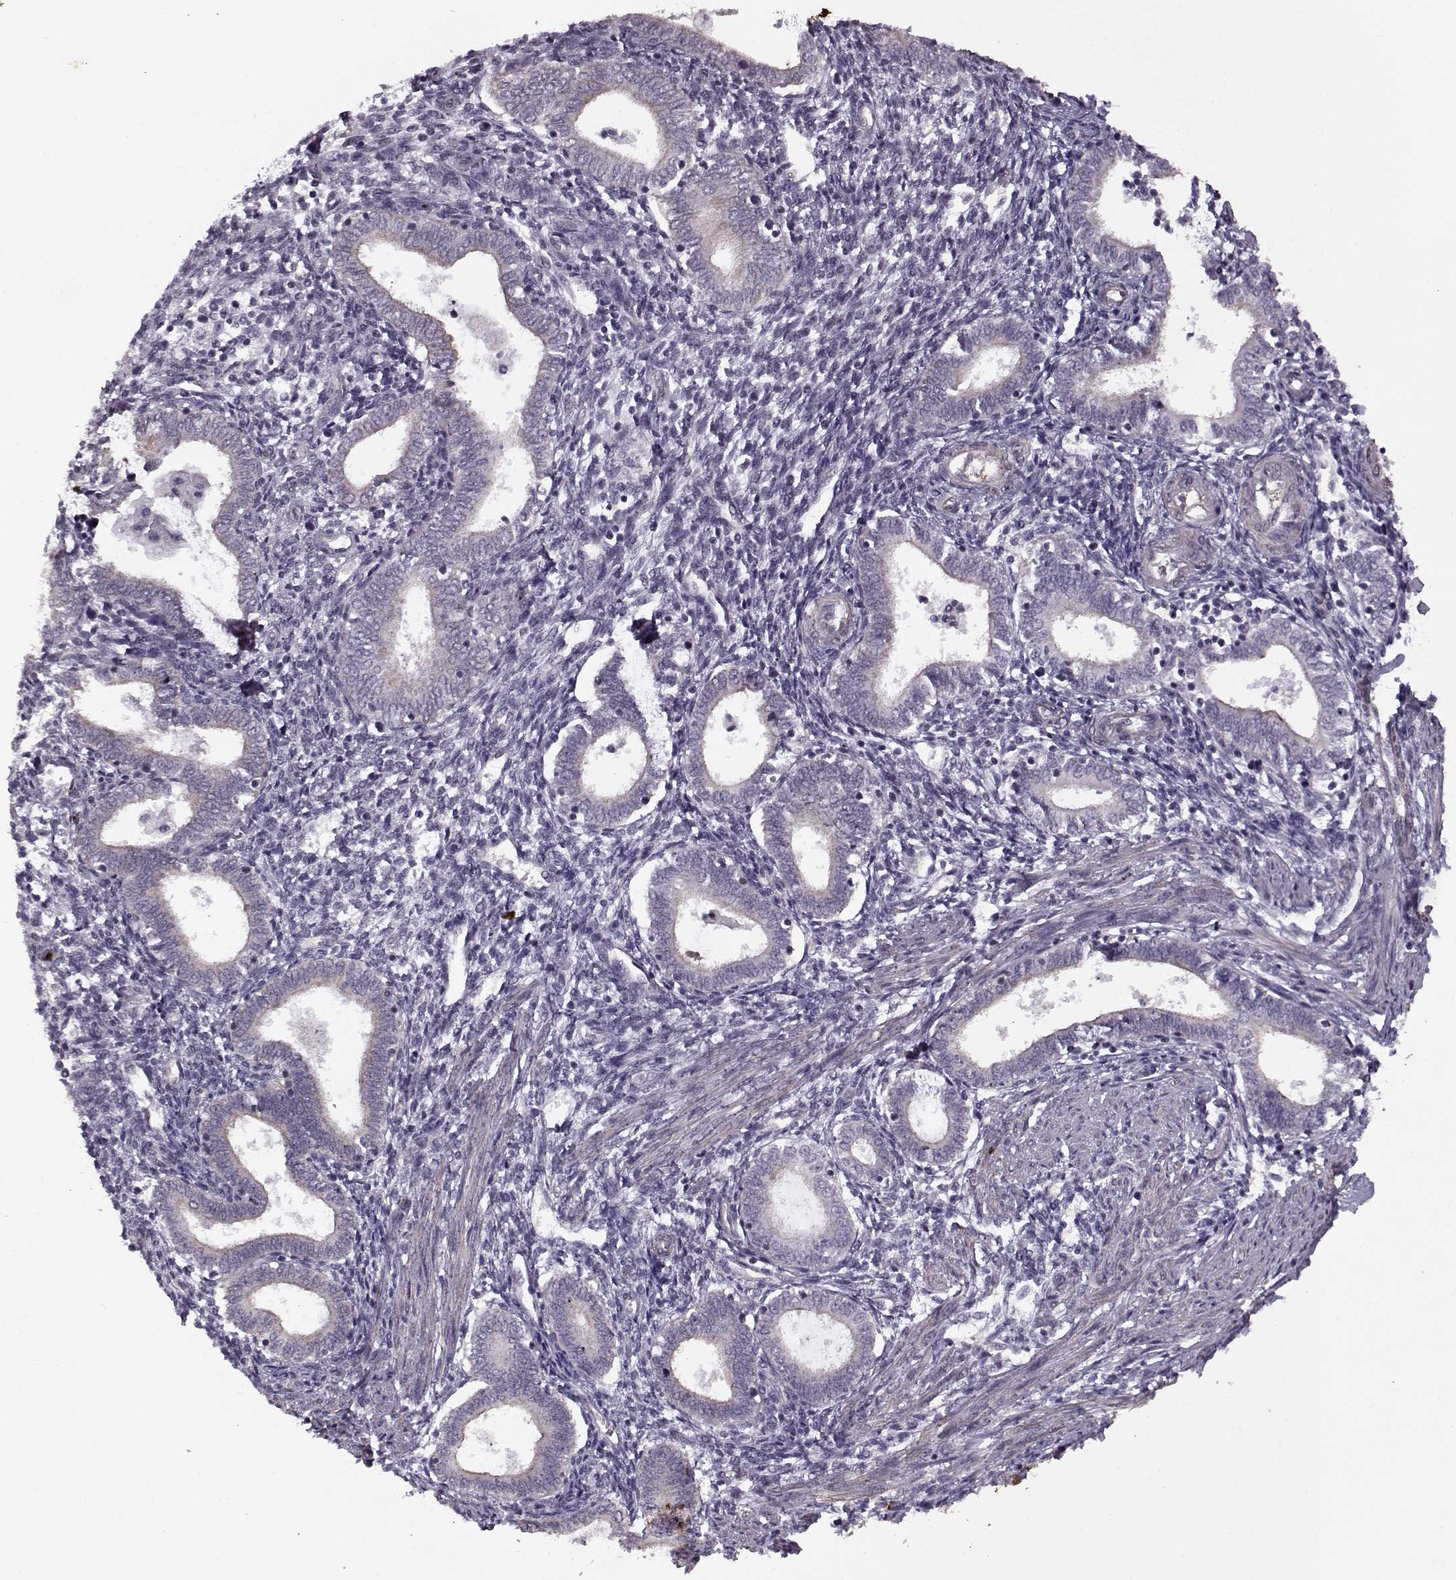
{"staining": {"intensity": "negative", "quantity": "none", "location": "none"}, "tissue": "endometrium", "cell_type": "Cells in endometrial stroma", "image_type": "normal", "snomed": [{"axis": "morphology", "description": "Normal tissue, NOS"}, {"axis": "topography", "description": "Endometrium"}], "caption": "The histopathology image displays no staining of cells in endometrial stroma in normal endometrium. (Brightfield microscopy of DAB immunohistochemistry (IHC) at high magnification).", "gene": "KRT9", "patient": {"sex": "female", "age": 42}}